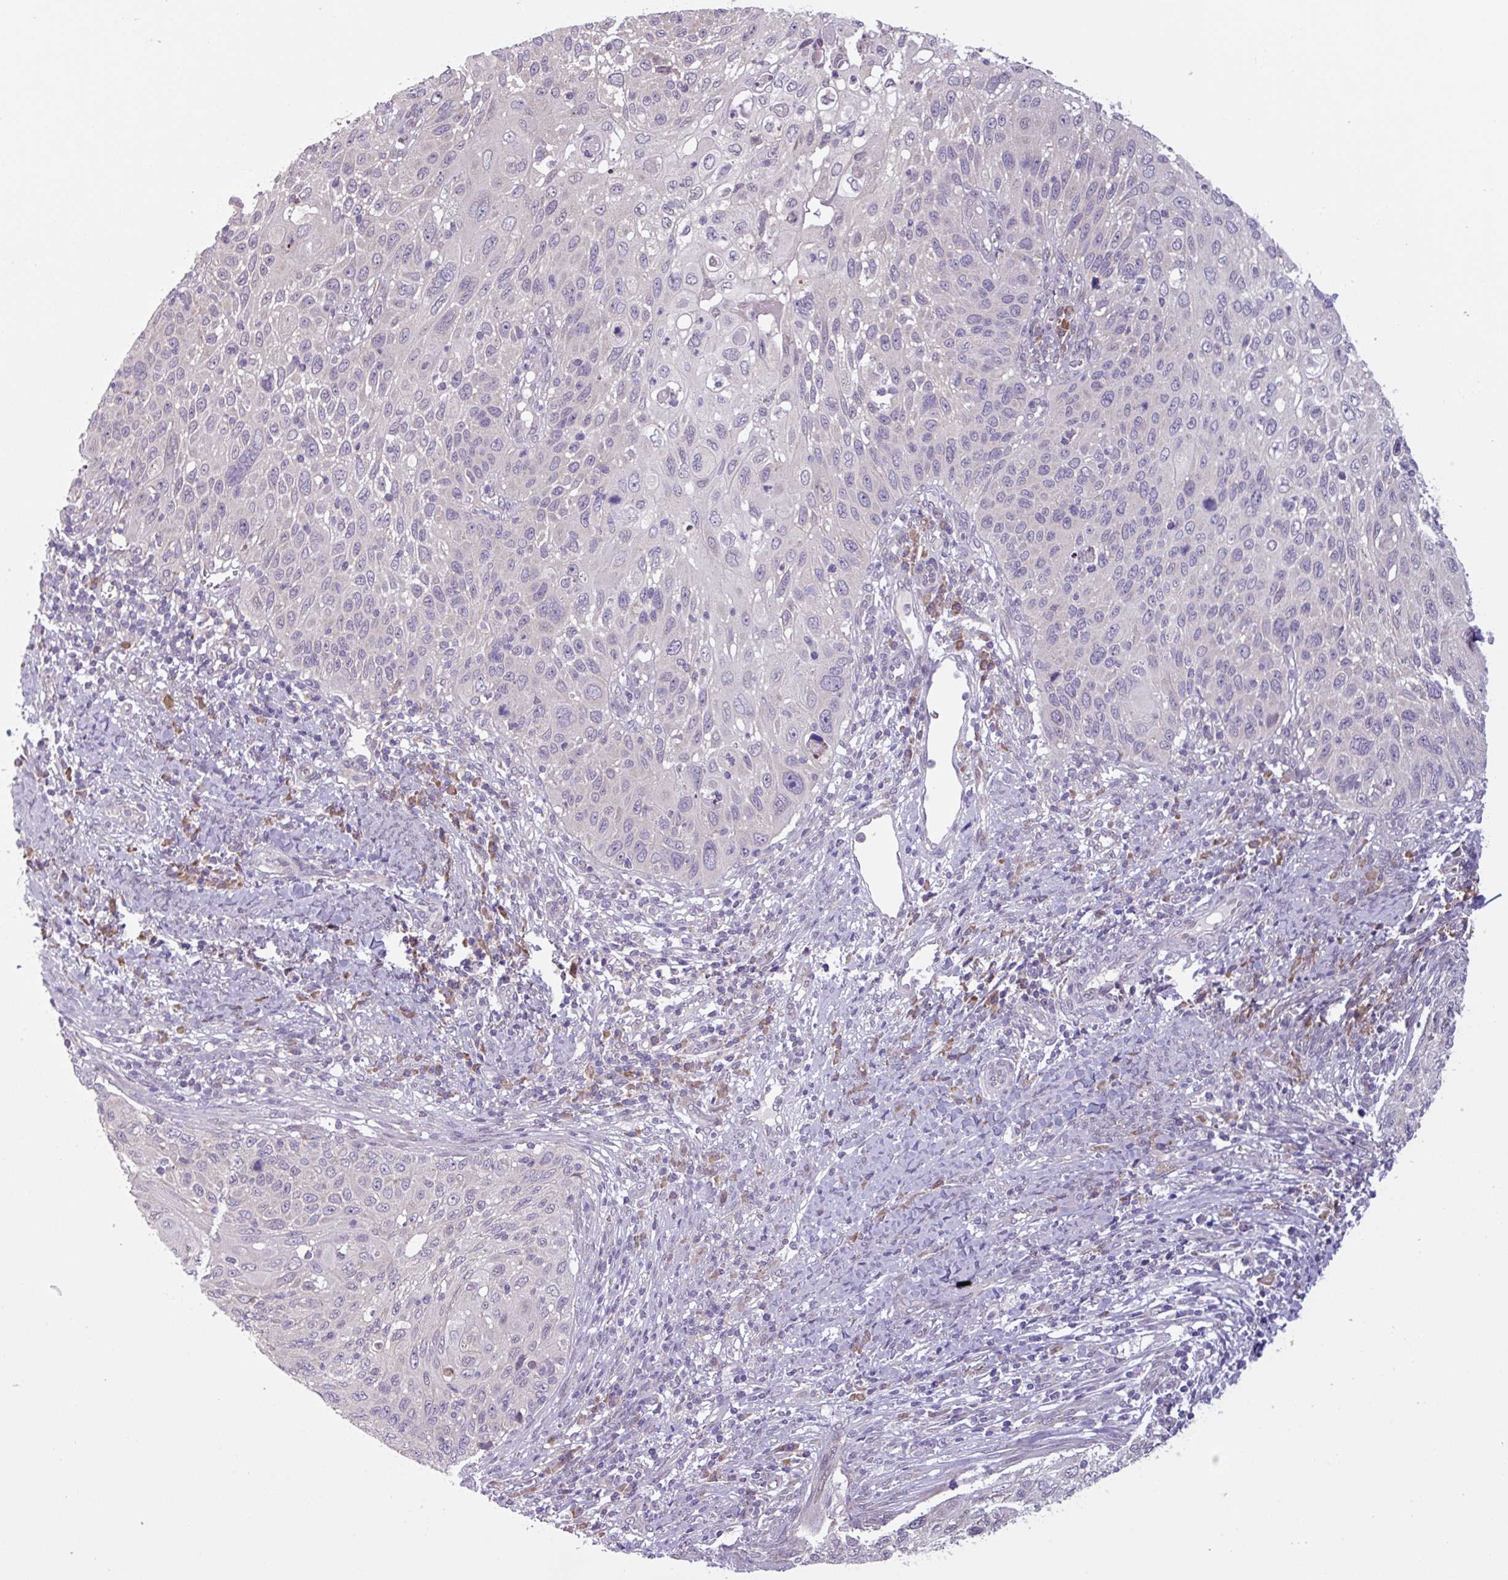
{"staining": {"intensity": "negative", "quantity": "none", "location": "none"}, "tissue": "cervical cancer", "cell_type": "Tumor cells", "image_type": "cancer", "snomed": [{"axis": "morphology", "description": "Squamous cell carcinoma, NOS"}, {"axis": "topography", "description": "Cervix"}], "caption": "Squamous cell carcinoma (cervical) was stained to show a protein in brown. There is no significant positivity in tumor cells.", "gene": "C20orf27", "patient": {"sex": "female", "age": 70}}